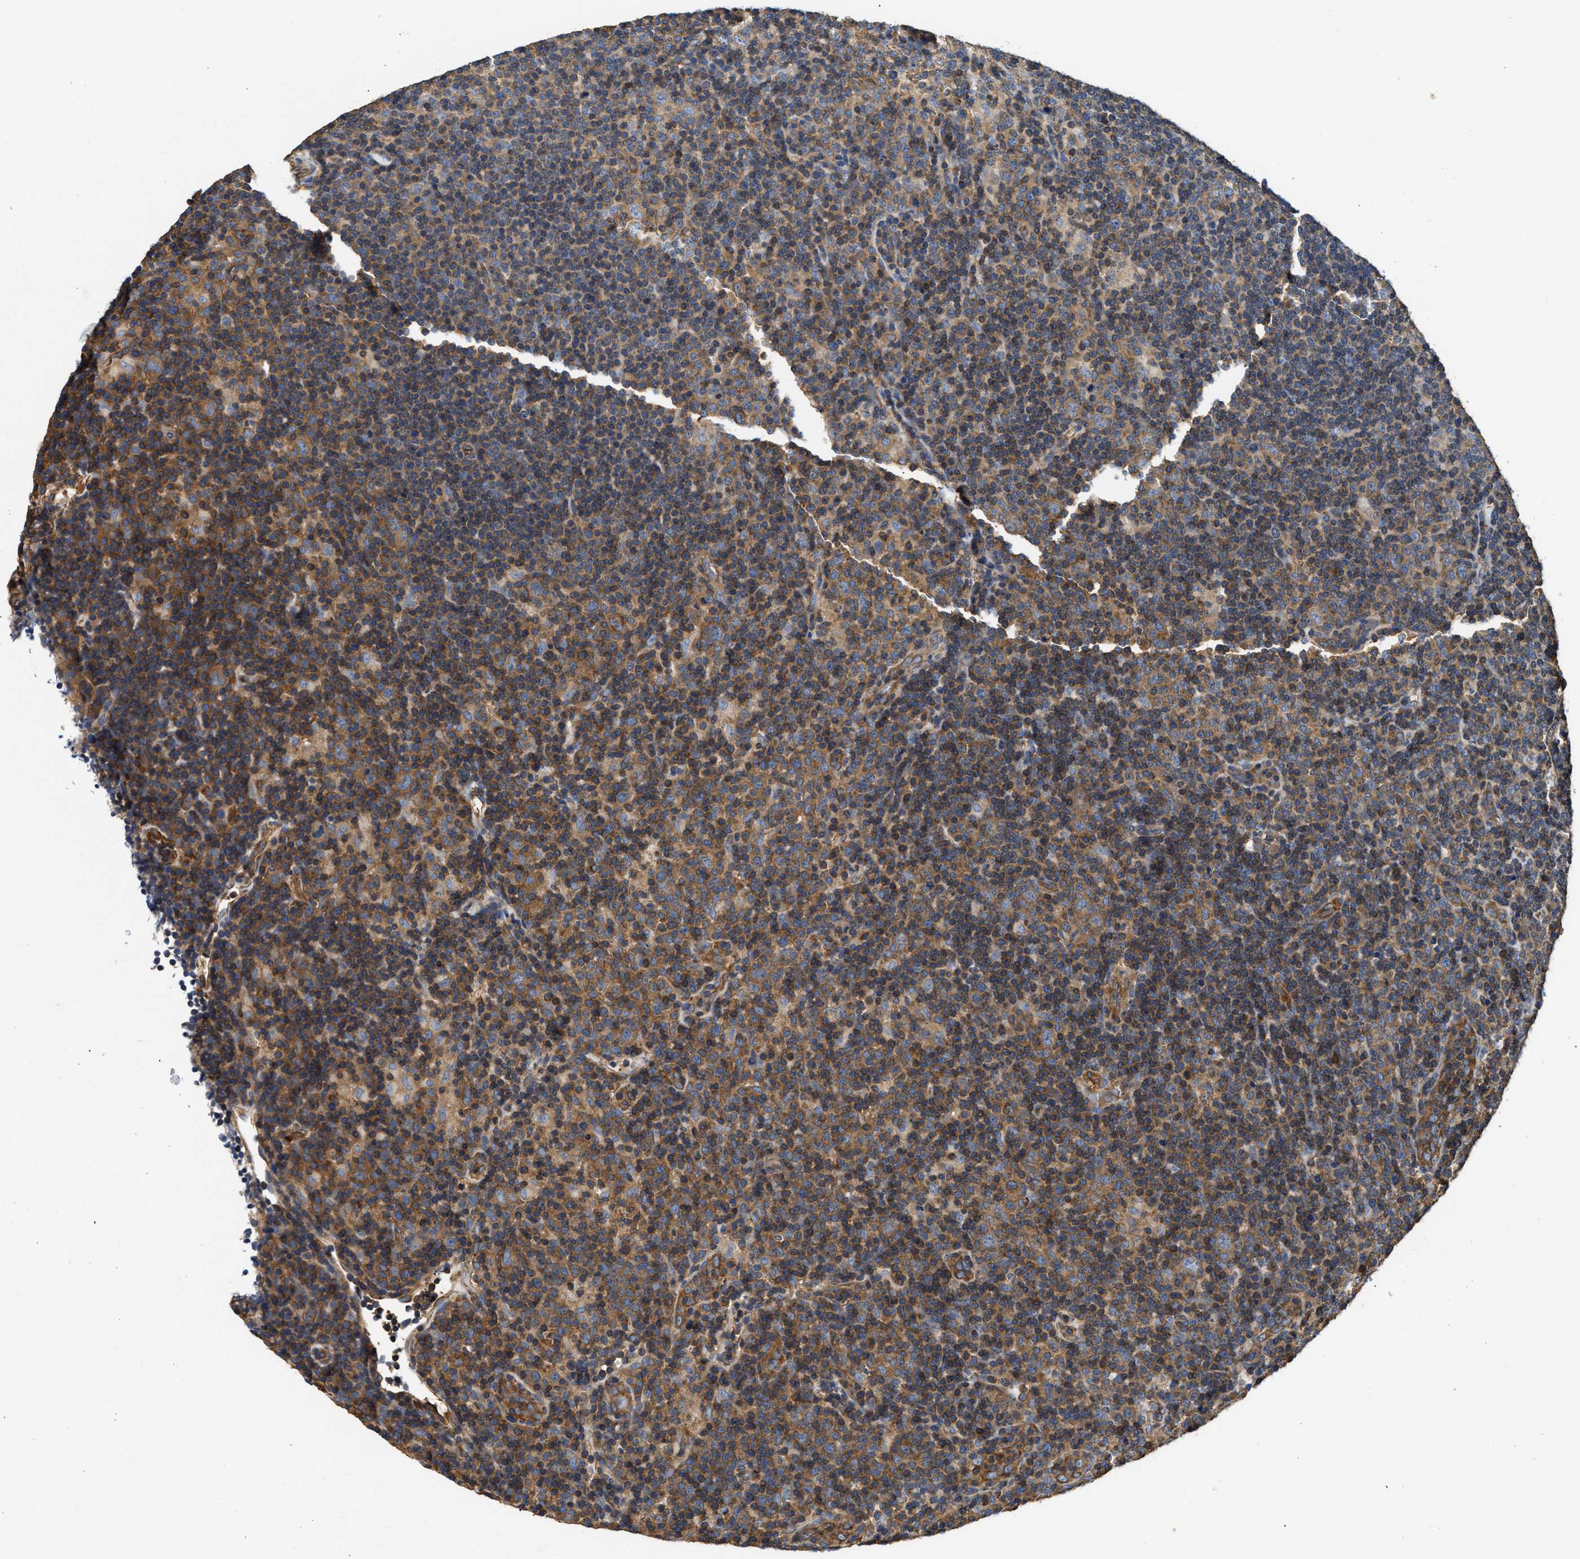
{"staining": {"intensity": "moderate", "quantity": ">75%", "location": "cytoplasmic/membranous"}, "tissue": "lymphoma", "cell_type": "Tumor cells", "image_type": "cancer", "snomed": [{"axis": "morphology", "description": "Hodgkin's disease, NOS"}, {"axis": "topography", "description": "Lymph node"}], "caption": "About >75% of tumor cells in Hodgkin's disease exhibit moderate cytoplasmic/membranous protein expression as visualized by brown immunohistochemical staining.", "gene": "SAMD9L", "patient": {"sex": "female", "age": 57}}